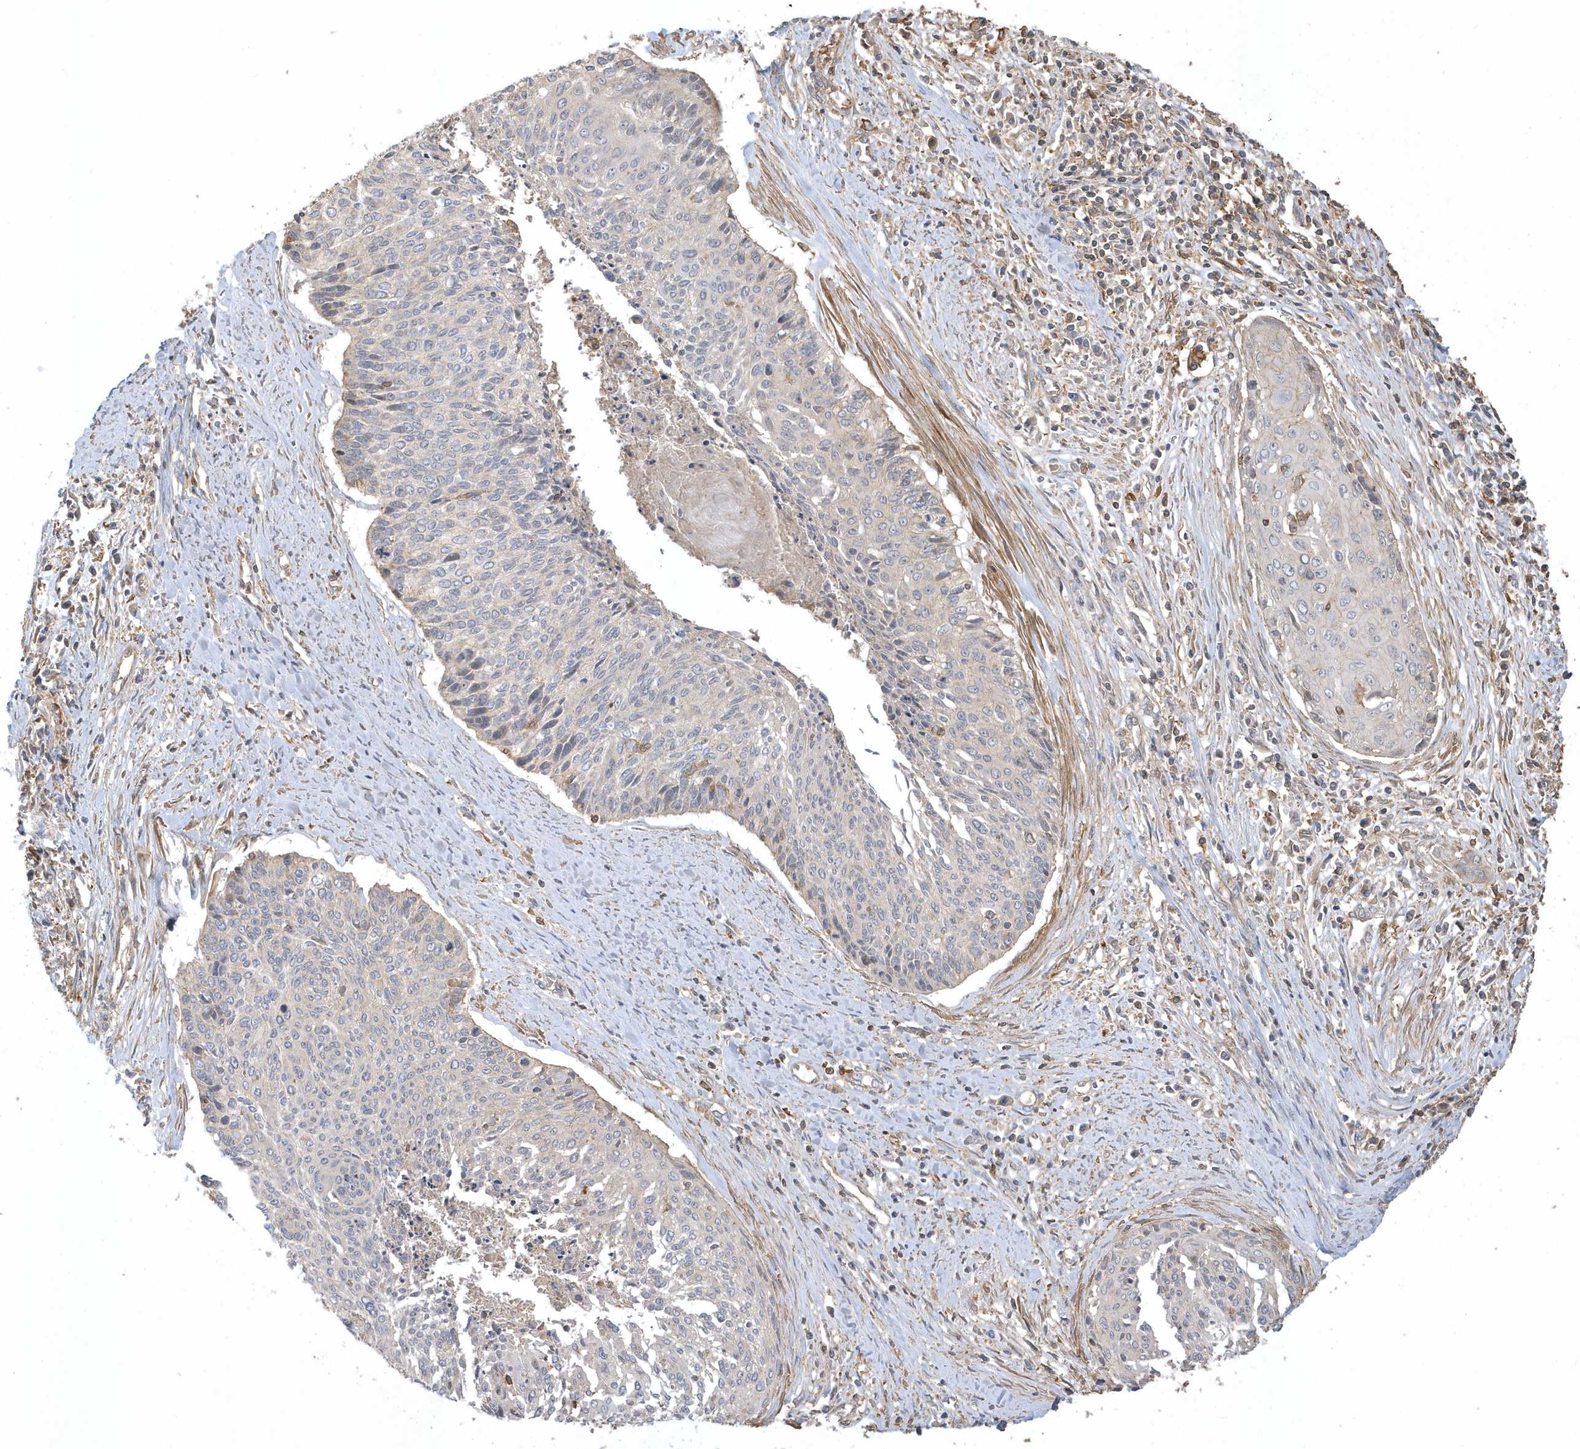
{"staining": {"intensity": "negative", "quantity": "none", "location": "none"}, "tissue": "cervical cancer", "cell_type": "Tumor cells", "image_type": "cancer", "snomed": [{"axis": "morphology", "description": "Squamous cell carcinoma, NOS"}, {"axis": "topography", "description": "Cervix"}], "caption": "An IHC image of cervical squamous cell carcinoma is shown. There is no staining in tumor cells of cervical squamous cell carcinoma.", "gene": "ZBTB8A", "patient": {"sex": "female", "age": 55}}